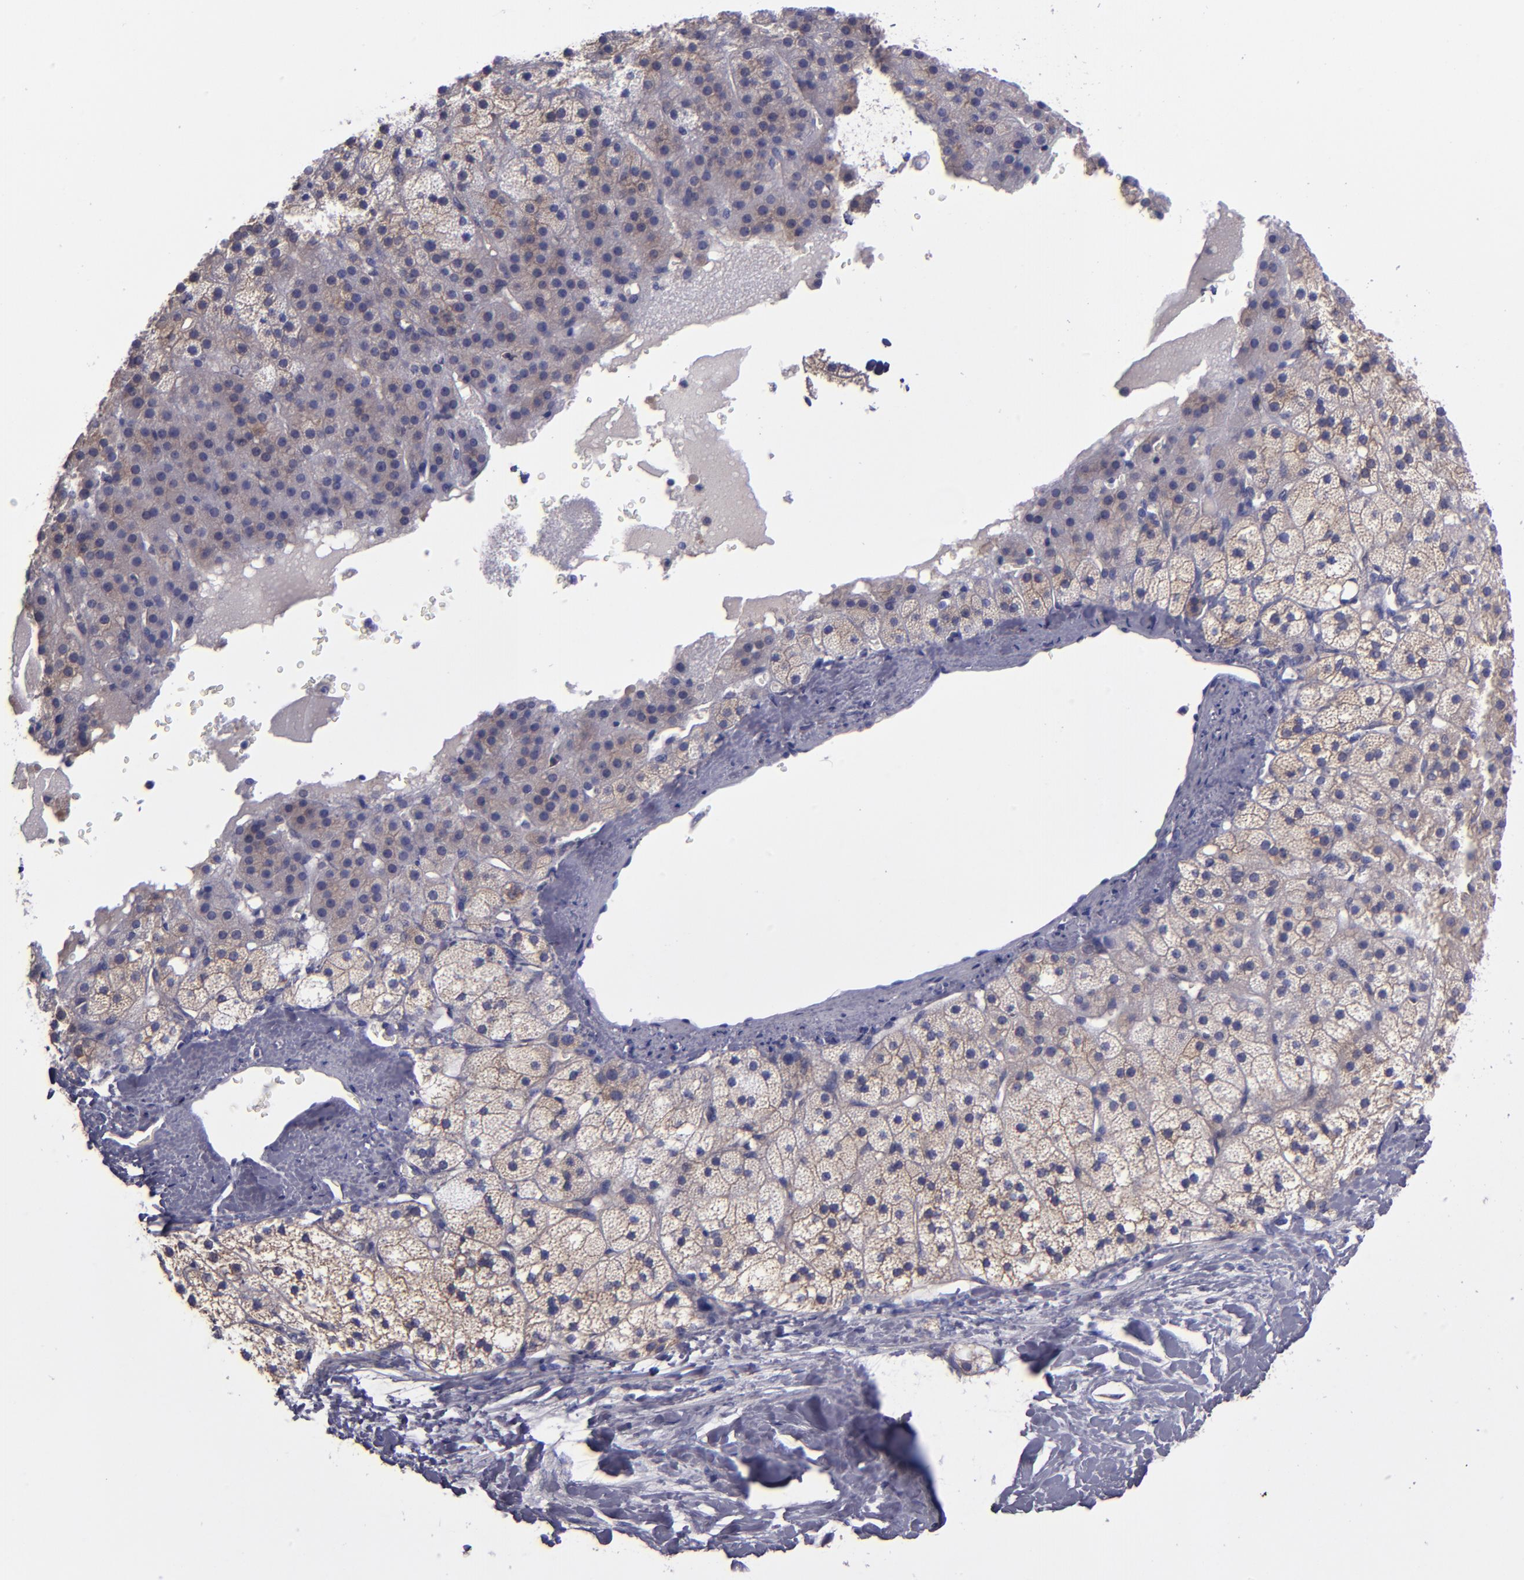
{"staining": {"intensity": "weak", "quantity": "25%-75%", "location": "cytoplasmic/membranous"}, "tissue": "adrenal gland", "cell_type": "Glandular cells", "image_type": "normal", "snomed": [{"axis": "morphology", "description": "Normal tissue, NOS"}, {"axis": "topography", "description": "Adrenal gland"}], "caption": "A histopathology image of human adrenal gland stained for a protein reveals weak cytoplasmic/membranous brown staining in glandular cells. (Brightfield microscopy of DAB IHC at high magnification).", "gene": "CARS1", "patient": {"sex": "male", "age": 35}}